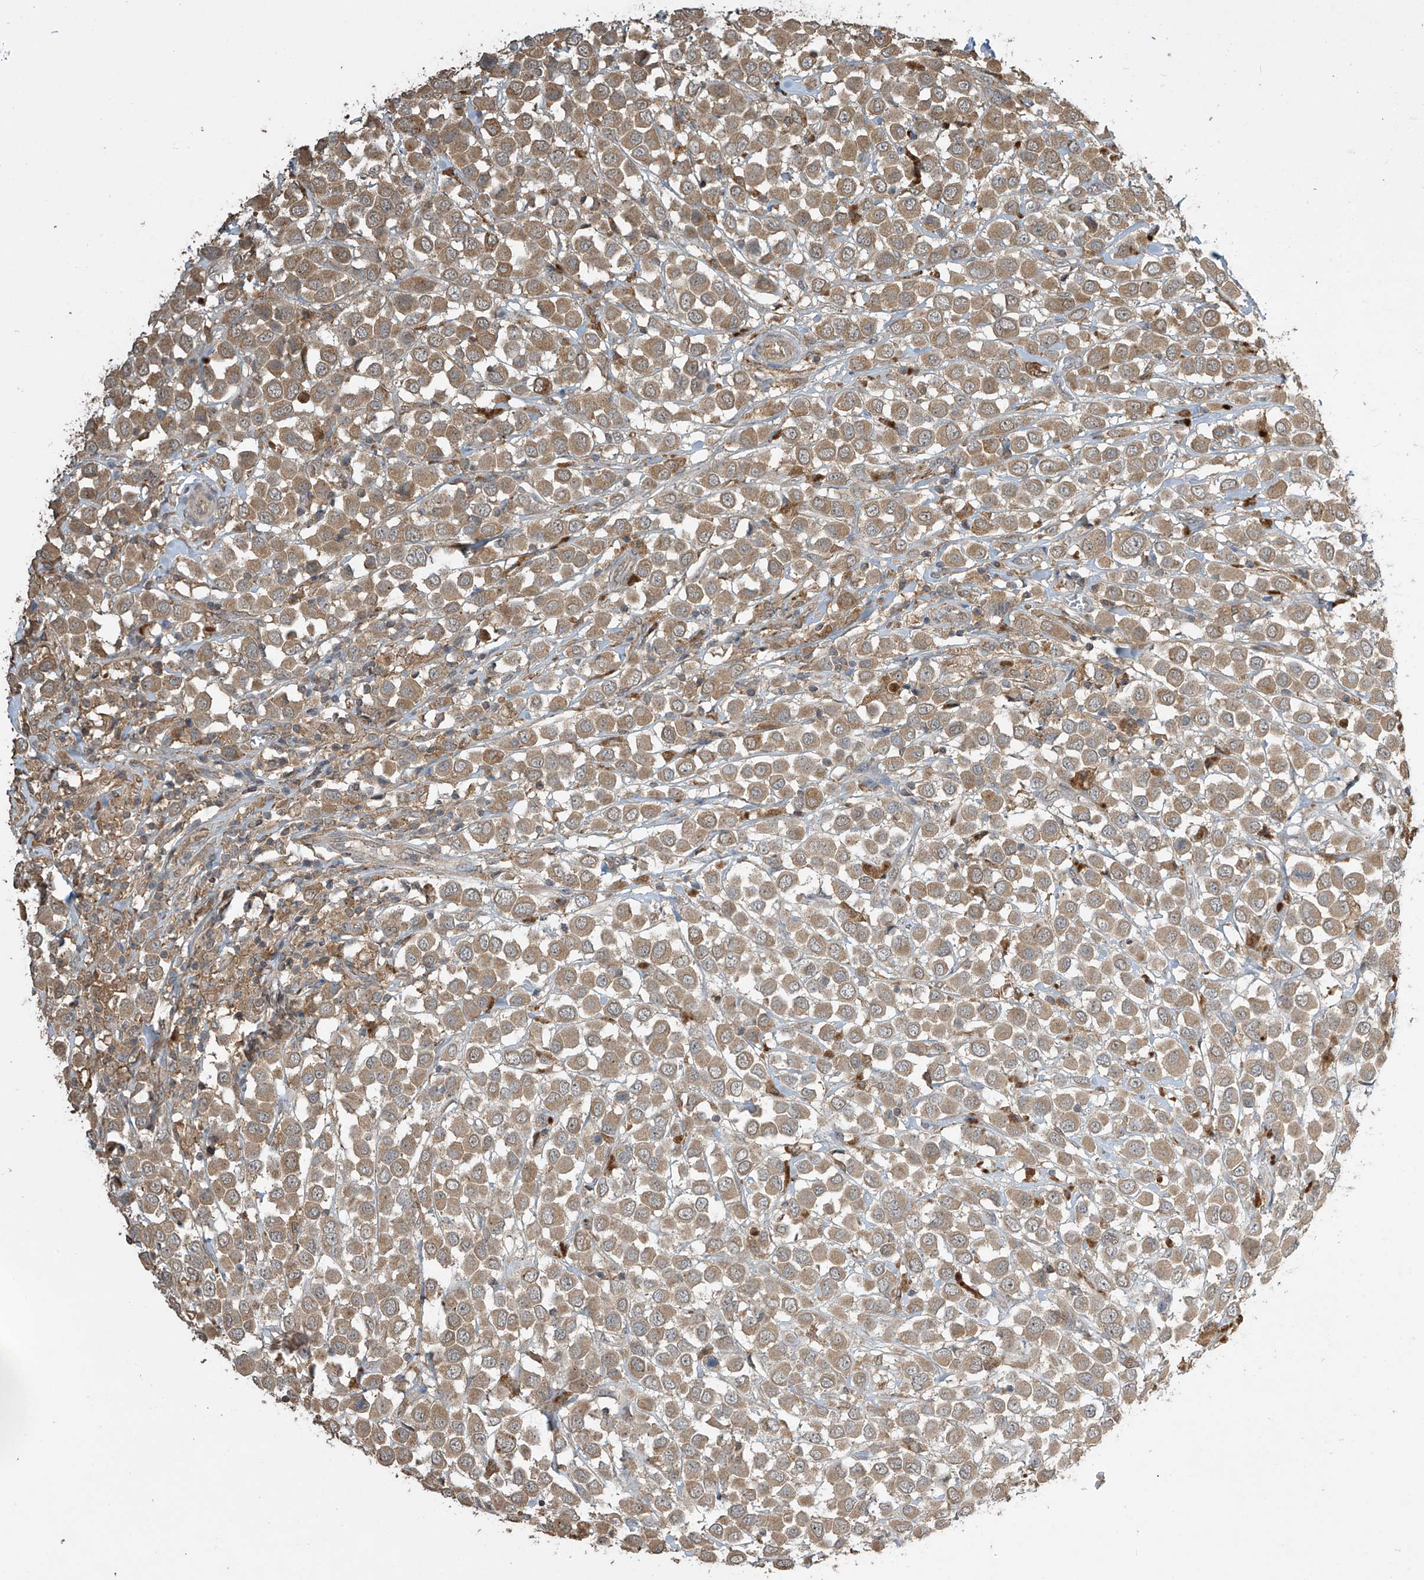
{"staining": {"intensity": "moderate", "quantity": ">75%", "location": "cytoplasmic/membranous"}, "tissue": "breast cancer", "cell_type": "Tumor cells", "image_type": "cancer", "snomed": [{"axis": "morphology", "description": "Duct carcinoma"}, {"axis": "topography", "description": "Breast"}], "caption": "Human breast cancer stained with a protein marker shows moderate staining in tumor cells.", "gene": "SLFN14", "patient": {"sex": "female", "age": 61}}